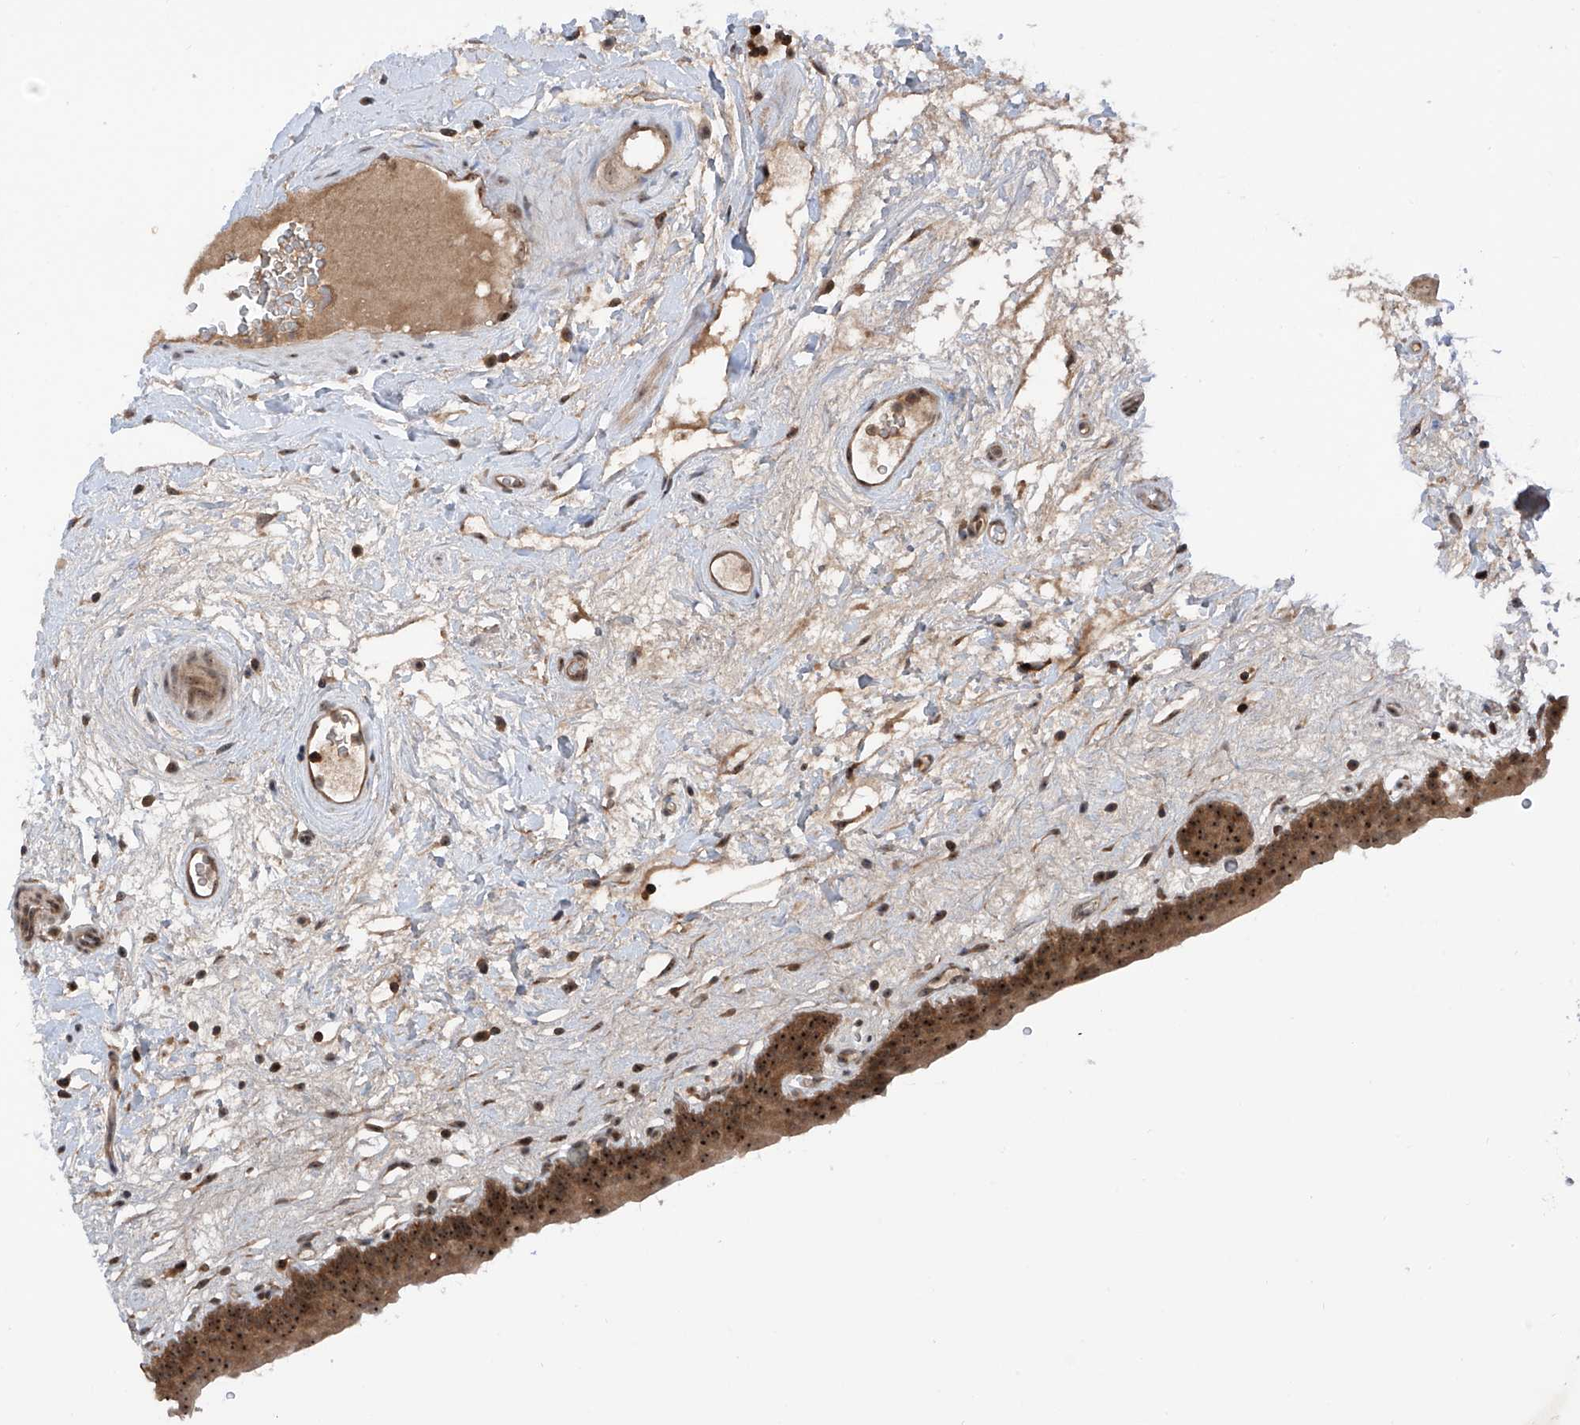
{"staining": {"intensity": "strong", "quantity": ">75%", "location": "cytoplasmic/membranous,nuclear"}, "tissue": "urinary bladder", "cell_type": "Urothelial cells", "image_type": "normal", "snomed": [{"axis": "morphology", "description": "Normal tissue, NOS"}, {"axis": "topography", "description": "Urinary bladder"}], "caption": "Urinary bladder stained with DAB immunohistochemistry shows high levels of strong cytoplasmic/membranous,nuclear expression in approximately >75% of urothelial cells.", "gene": "C1orf131", "patient": {"sex": "male", "age": 83}}